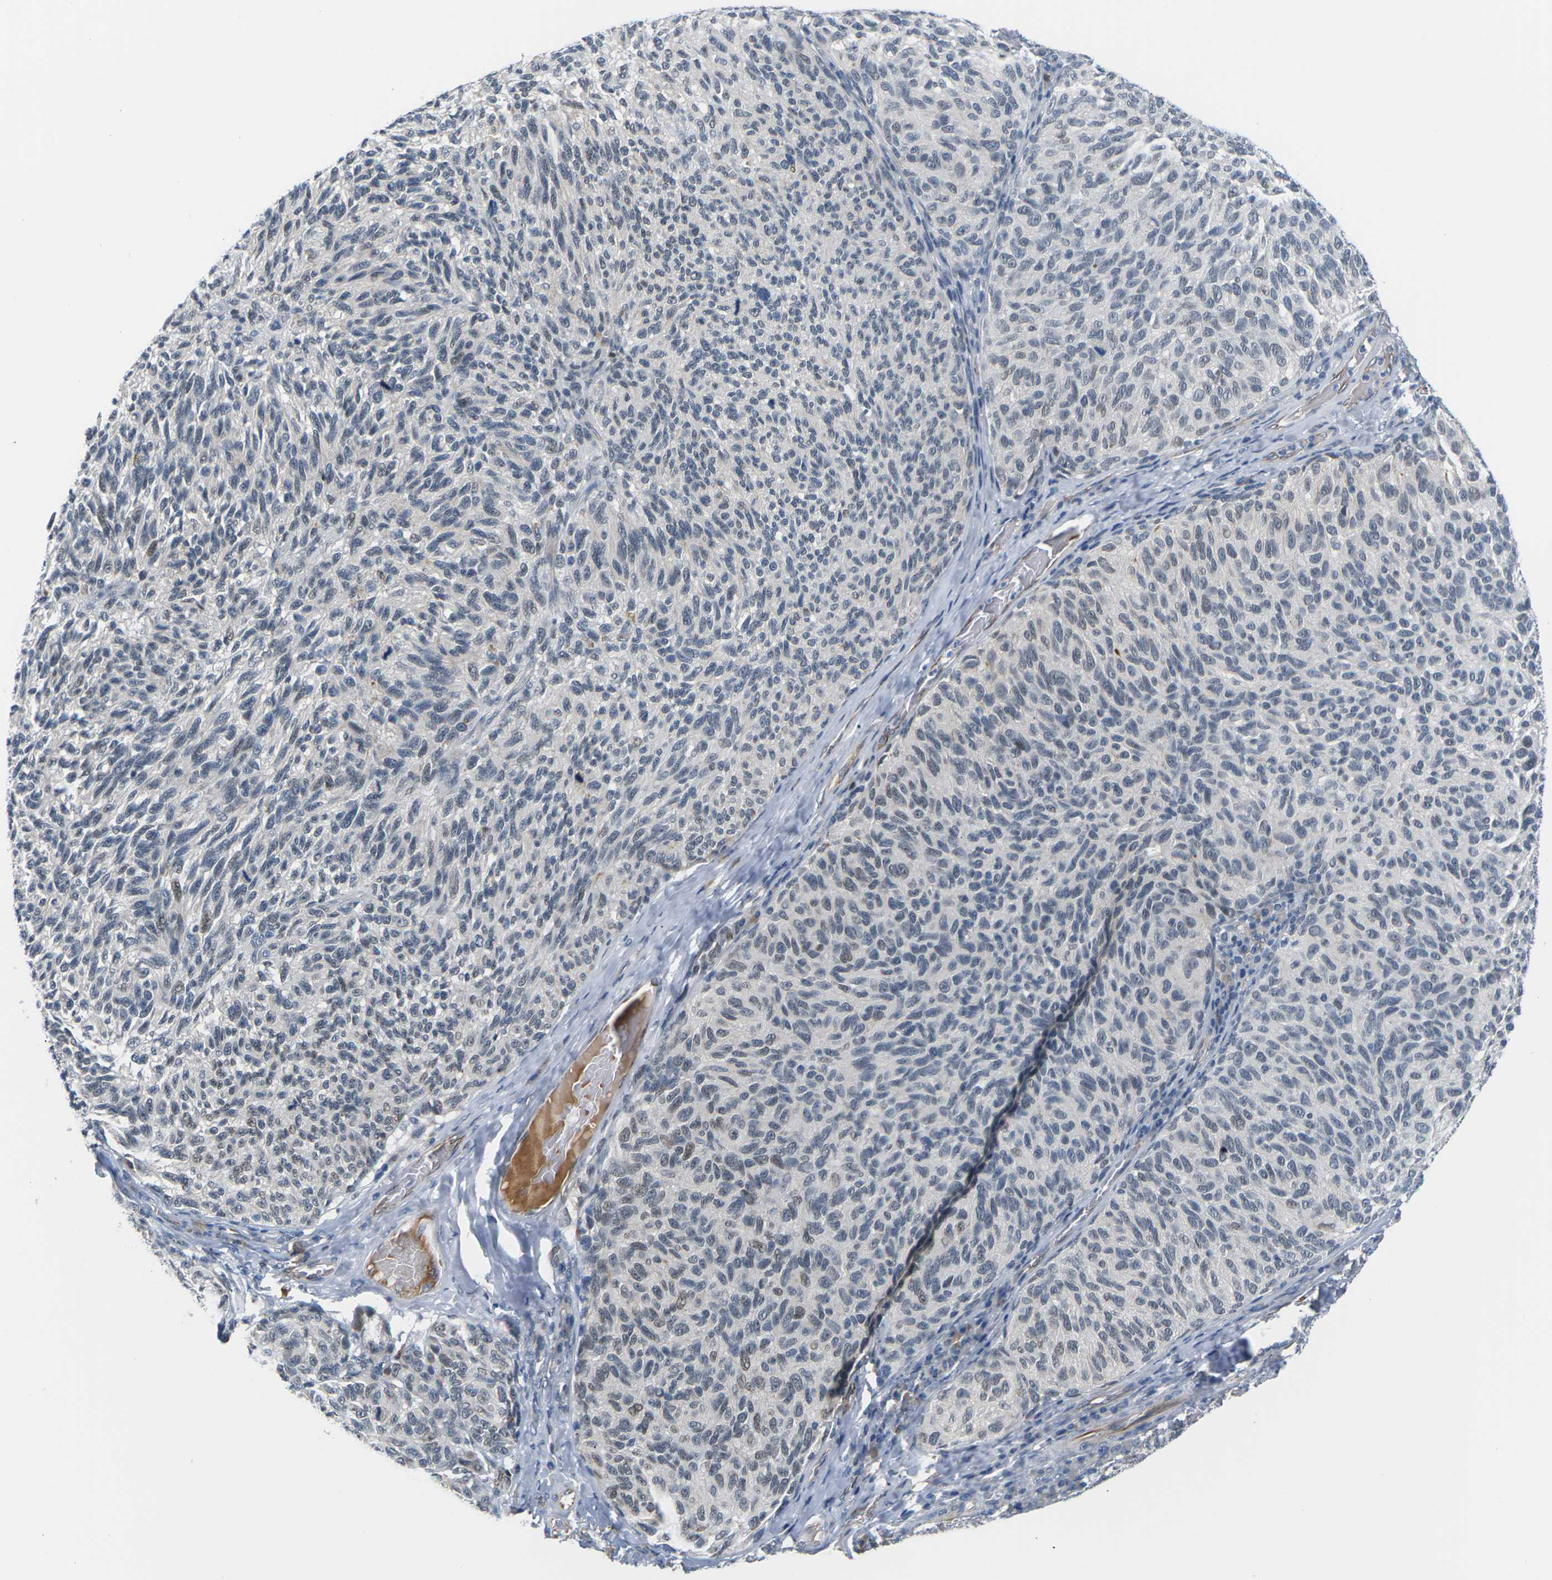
{"staining": {"intensity": "moderate", "quantity": "<25%", "location": "nuclear"}, "tissue": "melanoma", "cell_type": "Tumor cells", "image_type": "cancer", "snomed": [{"axis": "morphology", "description": "Malignant melanoma, NOS"}, {"axis": "topography", "description": "Skin"}], "caption": "Malignant melanoma stained with a brown dye demonstrates moderate nuclear positive expression in about <25% of tumor cells.", "gene": "PKP2", "patient": {"sex": "female", "age": 73}}